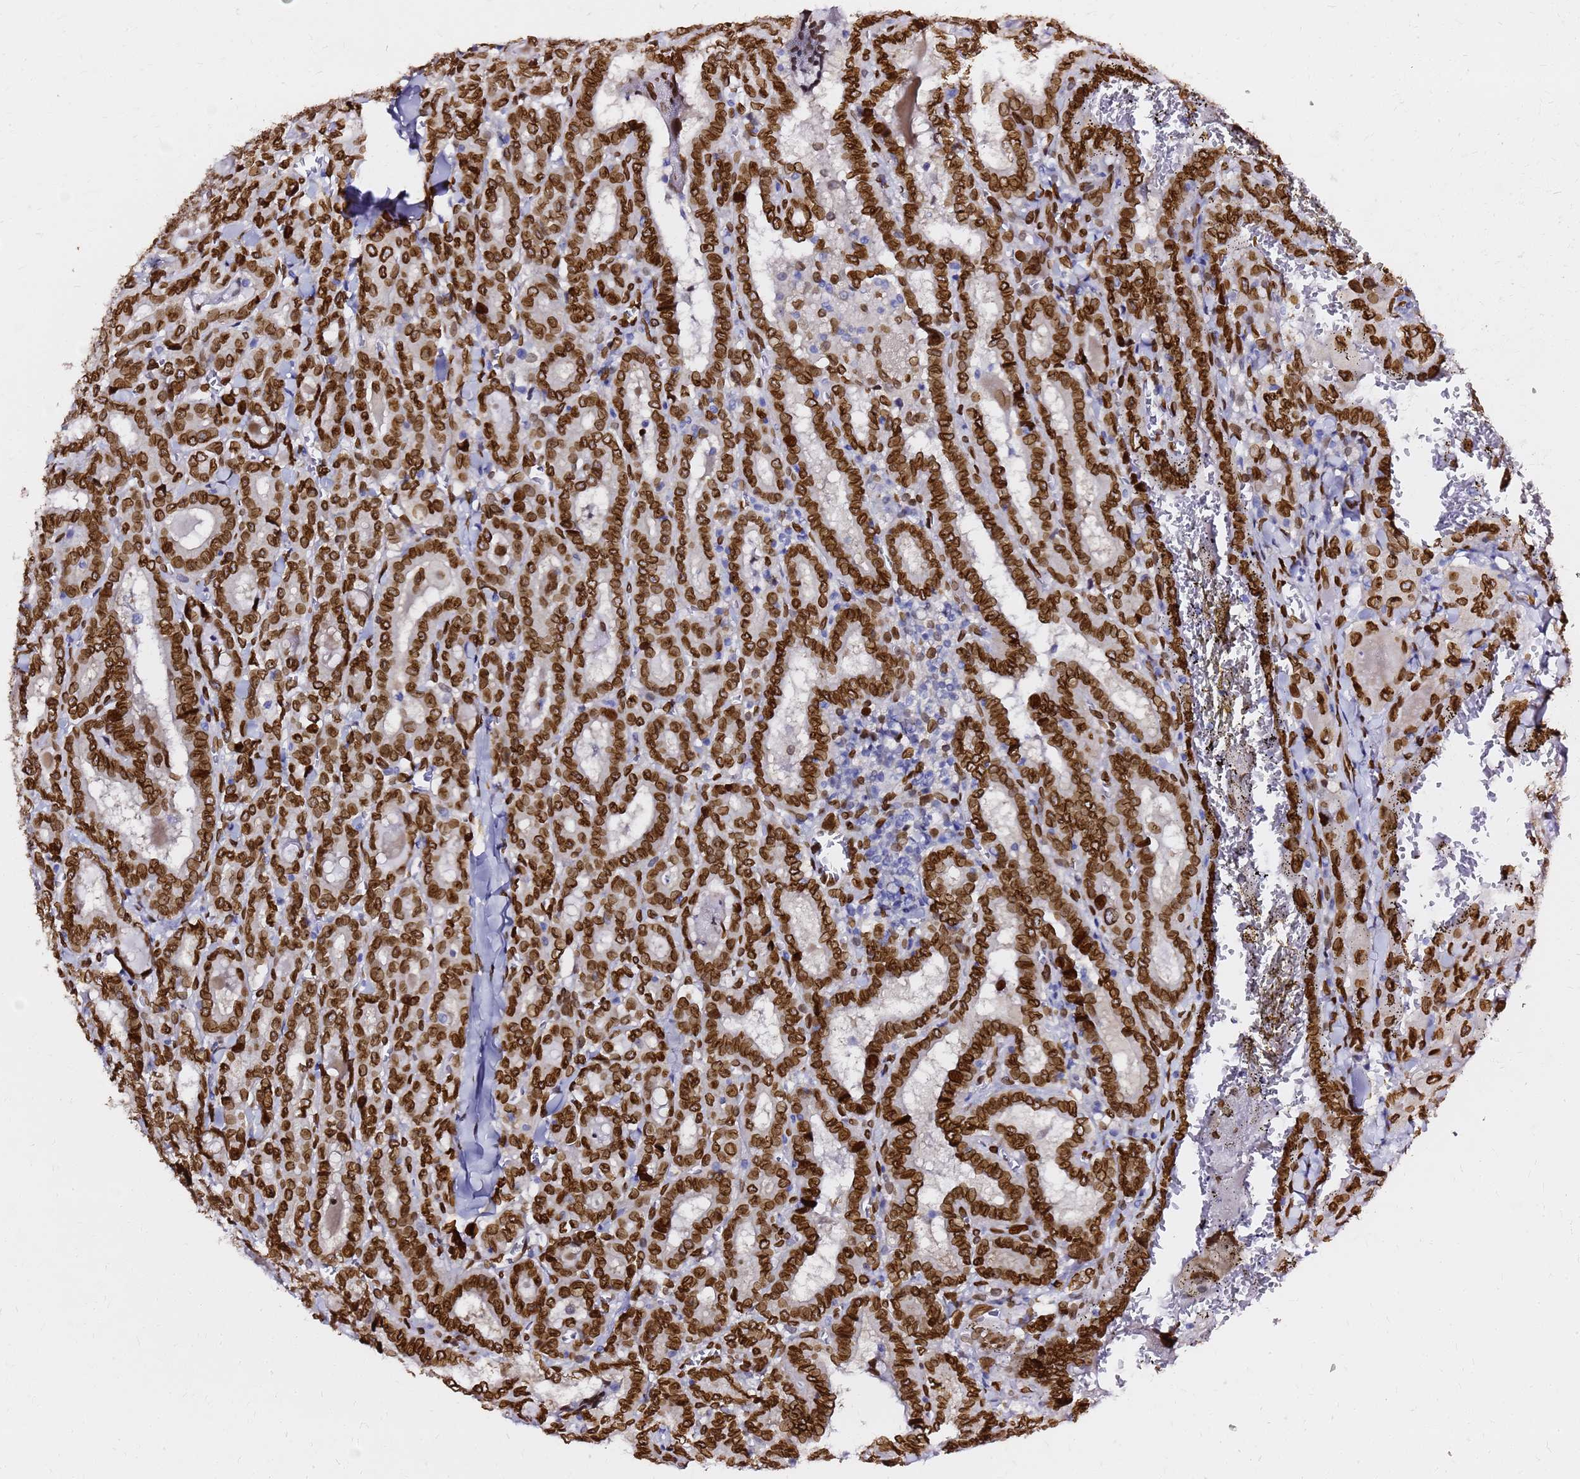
{"staining": {"intensity": "strong", "quantity": ">75%", "location": "cytoplasmic/membranous,nuclear"}, "tissue": "thyroid cancer", "cell_type": "Tumor cells", "image_type": "cancer", "snomed": [{"axis": "morphology", "description": "Papillary adenocarcinoma, NOS"}, {"axis": "topography", "description": "Thyroid gland"}], "caption": "Thyroid papillary adenocarcinoma stained with a brown dye shows strong cytoplasmic/membranous and nuclear positive positivity in approximately >75% of tumor cells.", "gene": "C6orf141", "patient": {"sex": "female", "age": 72}}